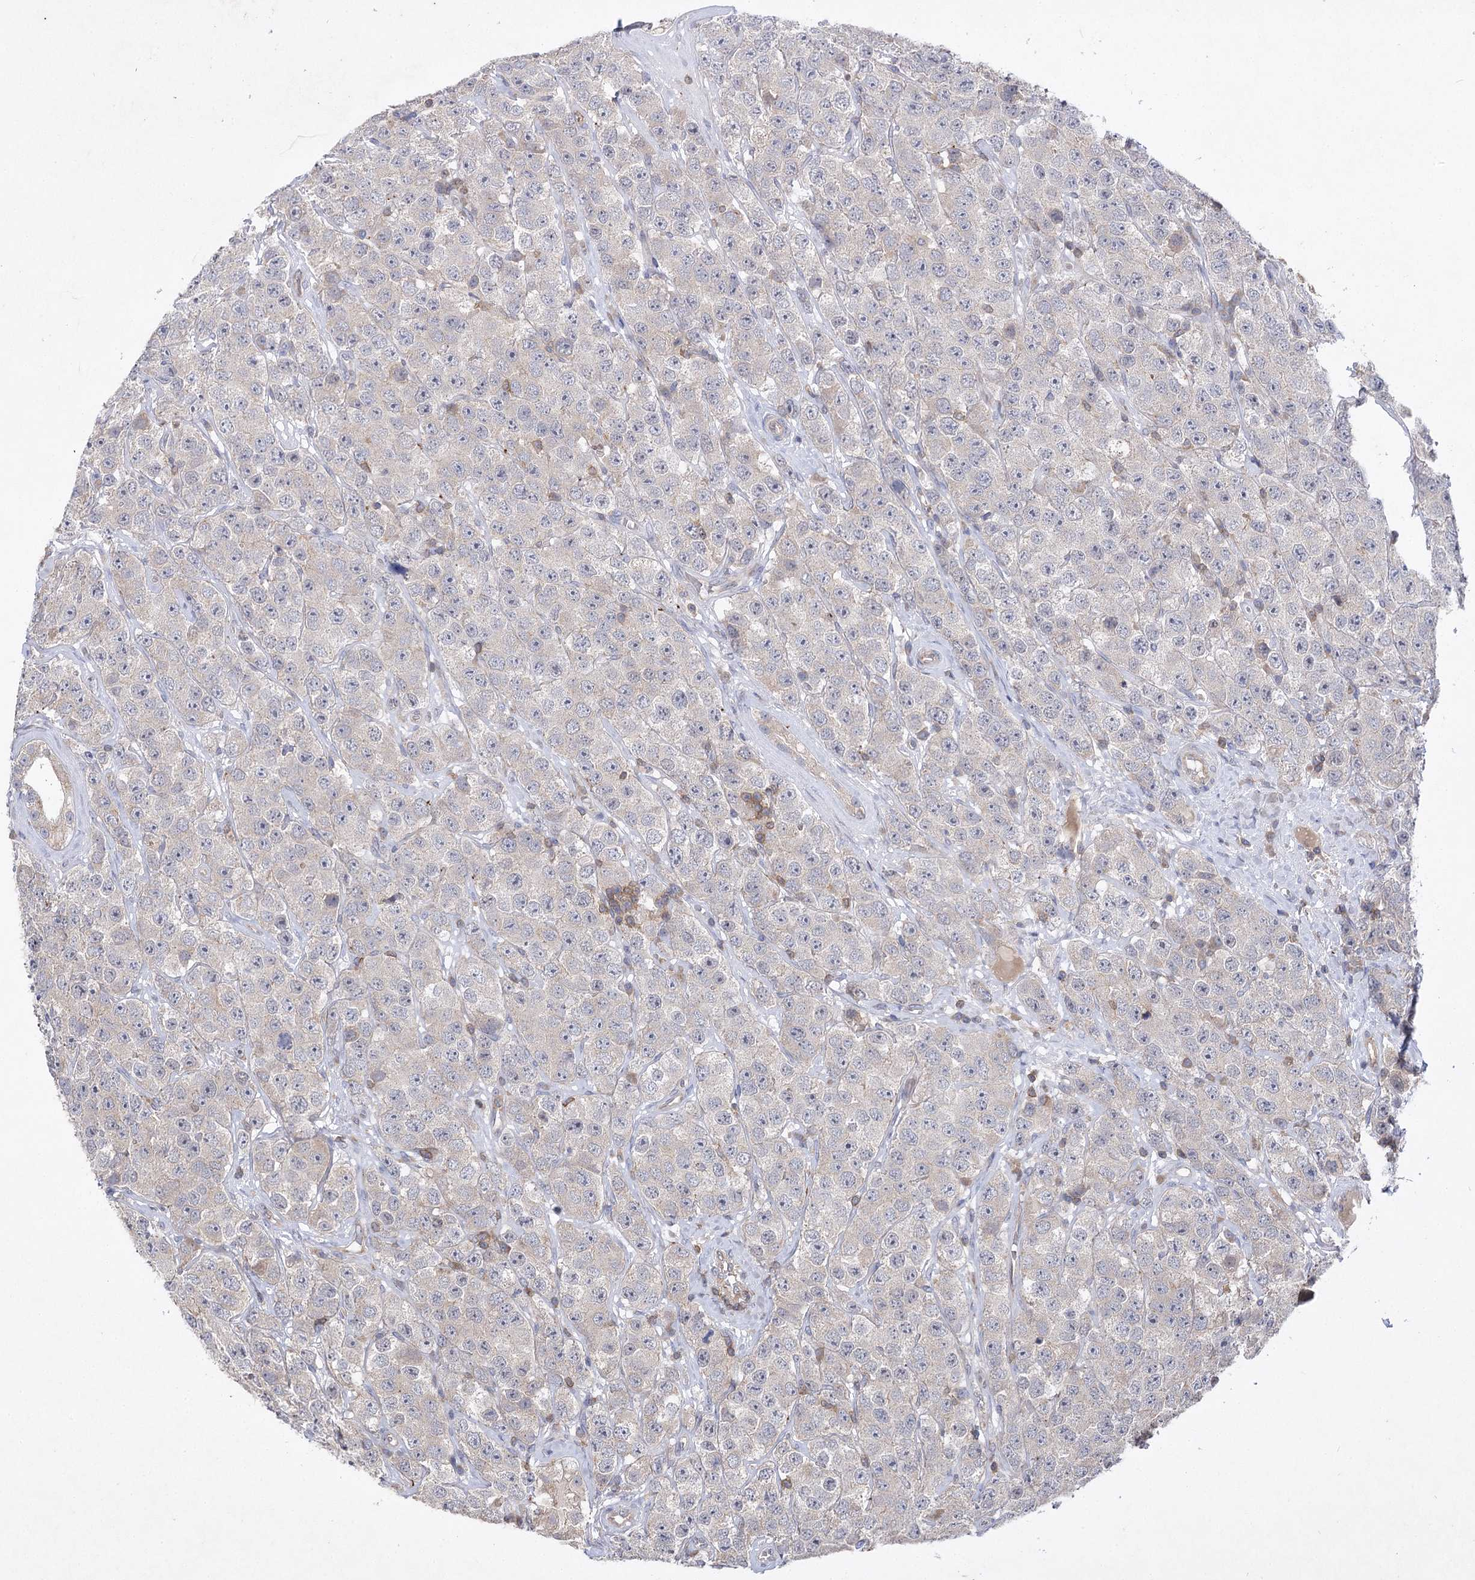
{"staining": {"intensity": "negative", "quantity": "none", "location": "none"}, "tissue": "testis cancer", "cell_type": "Tumor cells", "image_type": "cancer", "snomed": [{"axis": "morphology", "description": "Seminoma, NOS"}, {"axis": "topography", "description": "Testis"}], "caption": "Histopathology image shows no protein staining in tumor cells of testis cancer tissue. The staining was performed using DAB to visualize the protein expression in brown, while the nuclei were stained in blue with hematoxylin (Magnification: 20x).", "gene": "BCR", "patient": {"sex": "male", "age": 28}}